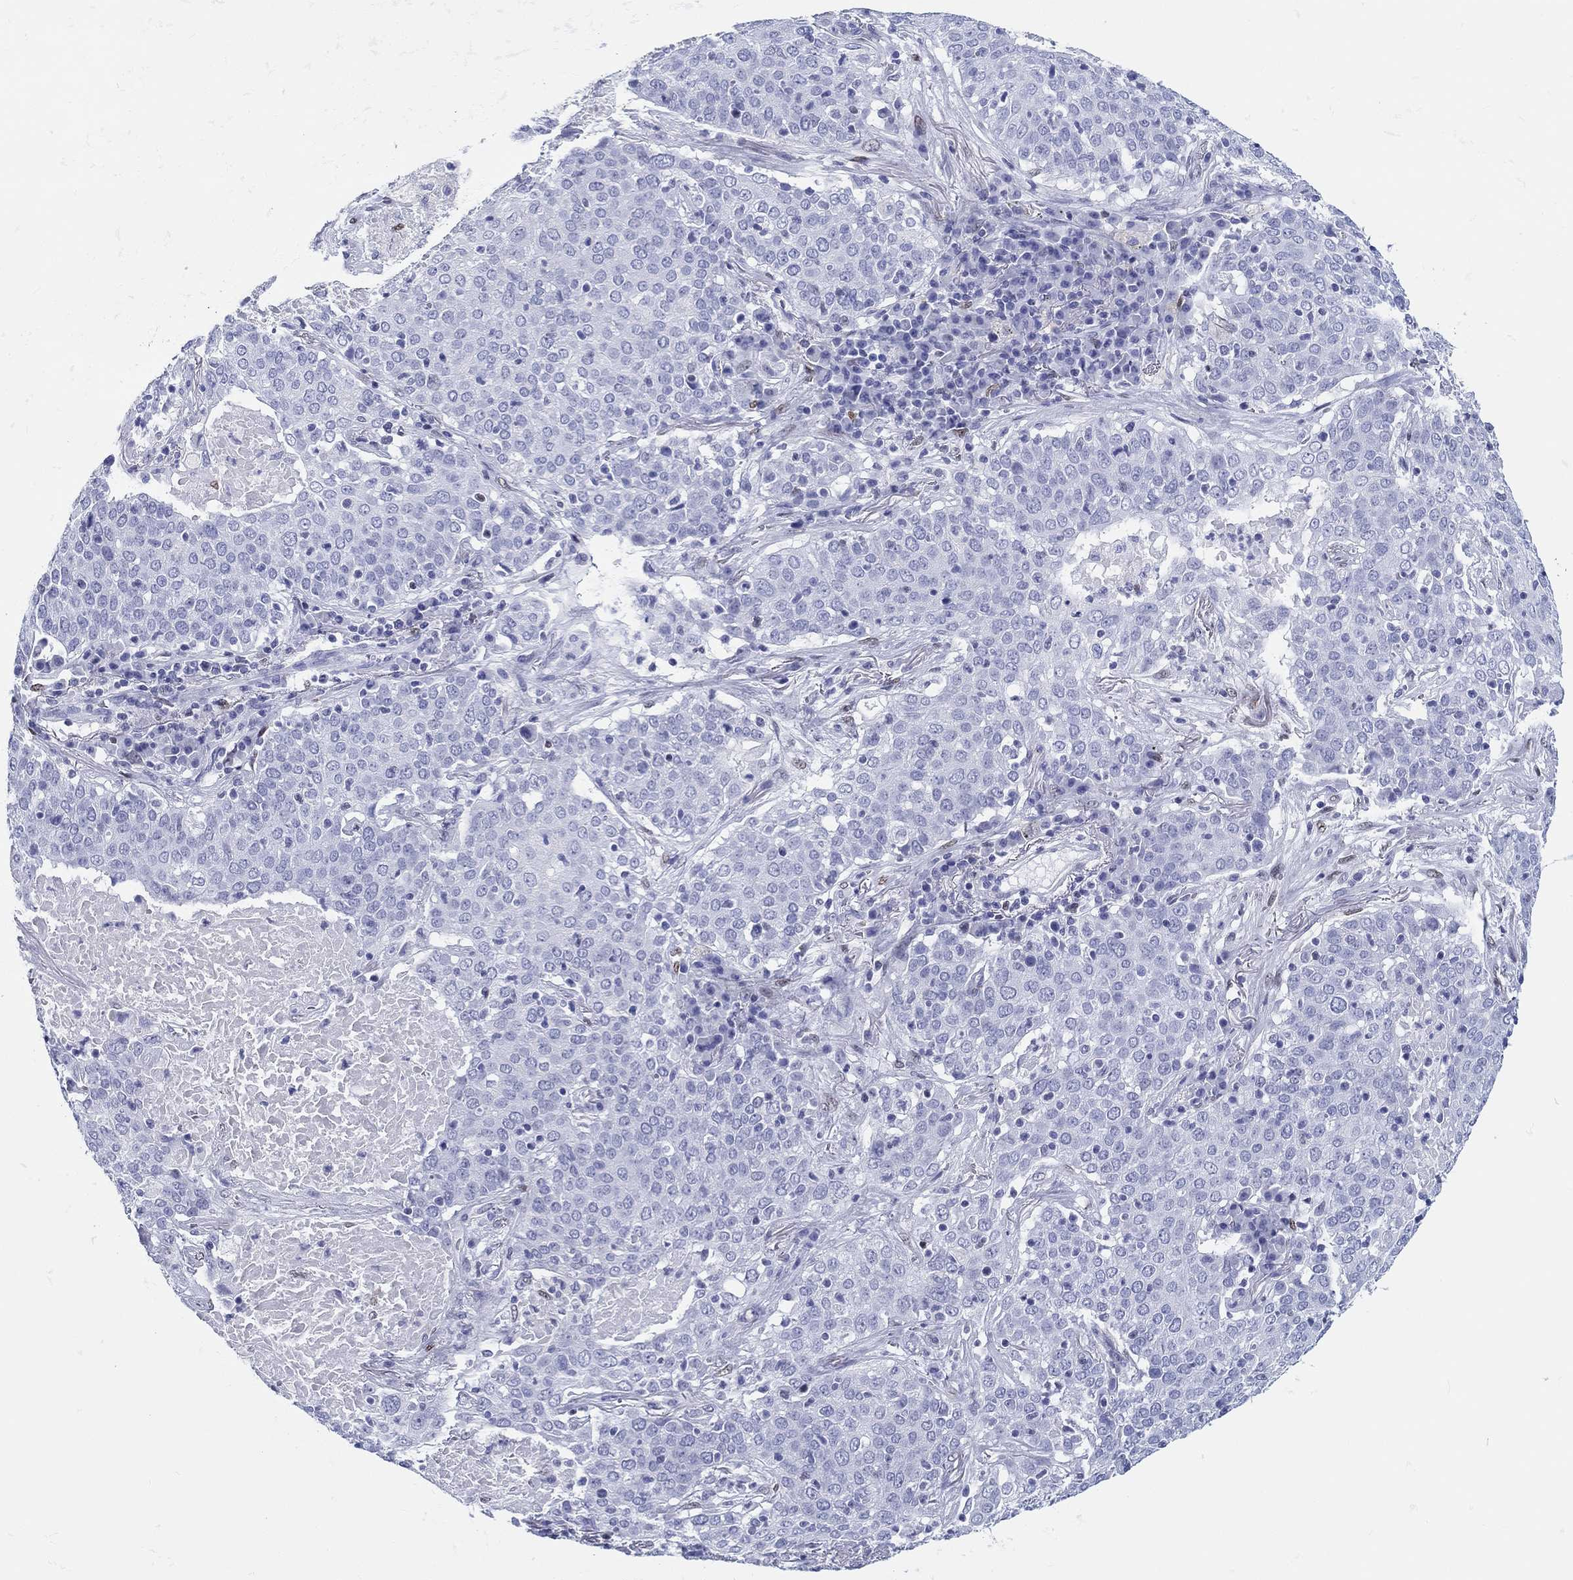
{"staining": {"intensity": "negative", "quantity": "none", "location": "none"}, "tissue": "lung cancer", "cell_type": "Tumor cells", "image_type": "cancer", "snomed": [{"axis": "morphology", "description": "Squamous cell carcinoma, NOS"}, {"axis": "topography", "description": "Lung"}], "caption": "Immunohistochemical staining of human lung squamous cell carcinoma demonstrates no significant positivity in tumor cells.", "gene": "H1-1", "patient": {"sex": "male", "age": 82}}